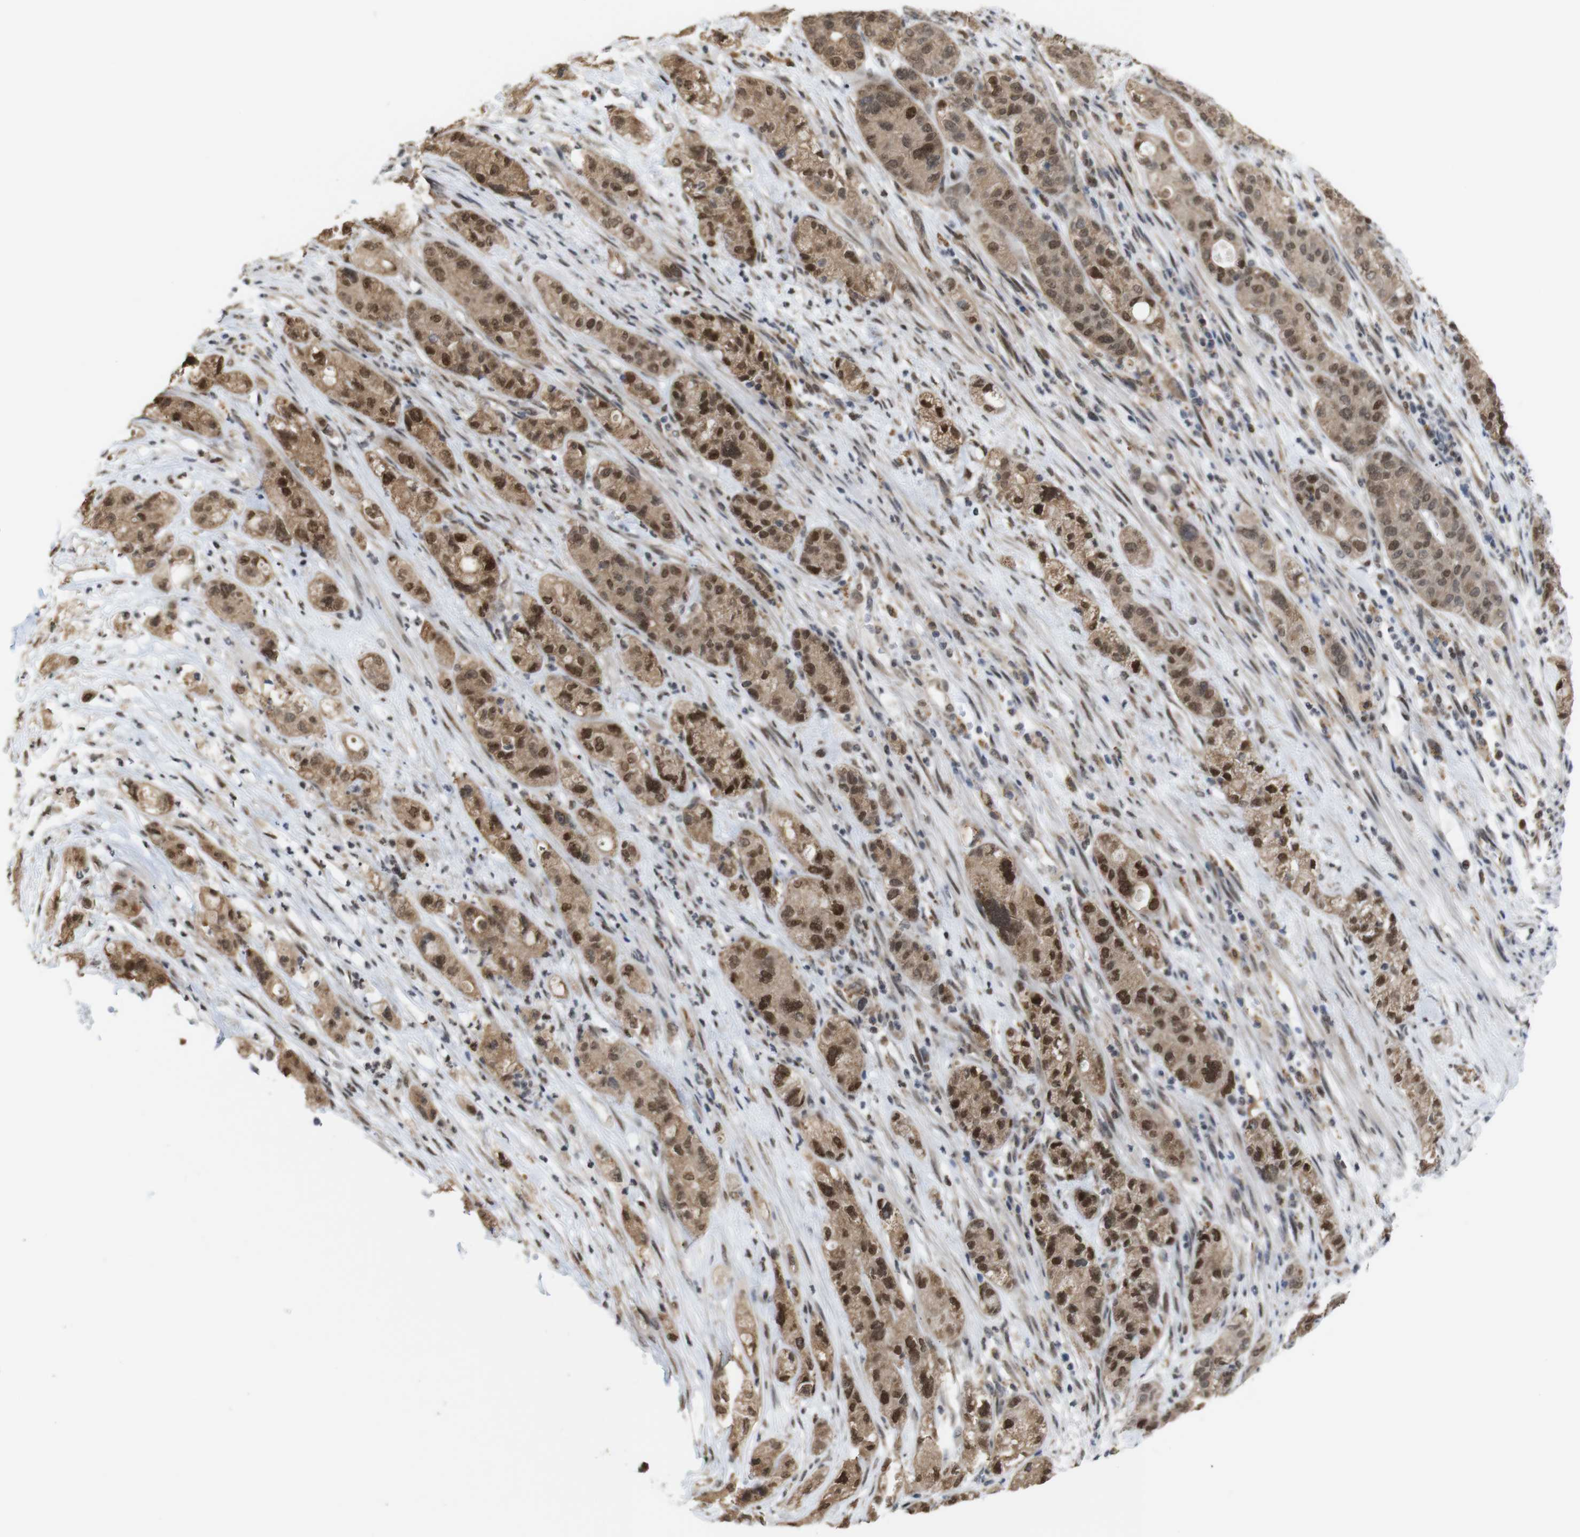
{"staining": {"intensity": "moderate", "quantity": ">75%", "location": "cytoplasmic/membranous,nuclear"}, "tissue": "pancreatic cancer", "cell_type": "Tumor cells", "image_type": "cancer", "snomed": [{"axis": "morphology", "description": "Adenocarcinoma, NOS"}, {"axis": "topography", "description": "Pancreas"}], "caption": "DAB immunohistochemical staining of adenocarcinoma (pancreatic) demonstrates moderate cytoplasmic/membranous and nuclear protein staining in about >75% of tumor cells. The staining is performed using DAB (3,3'-diaminobenzidine) brown chromogen to label protein expression. The nuclei are counter-stained blue using hematoxylin.", "gene": "PNMA8A", "patient": {"sex": "female", "age": 78}}